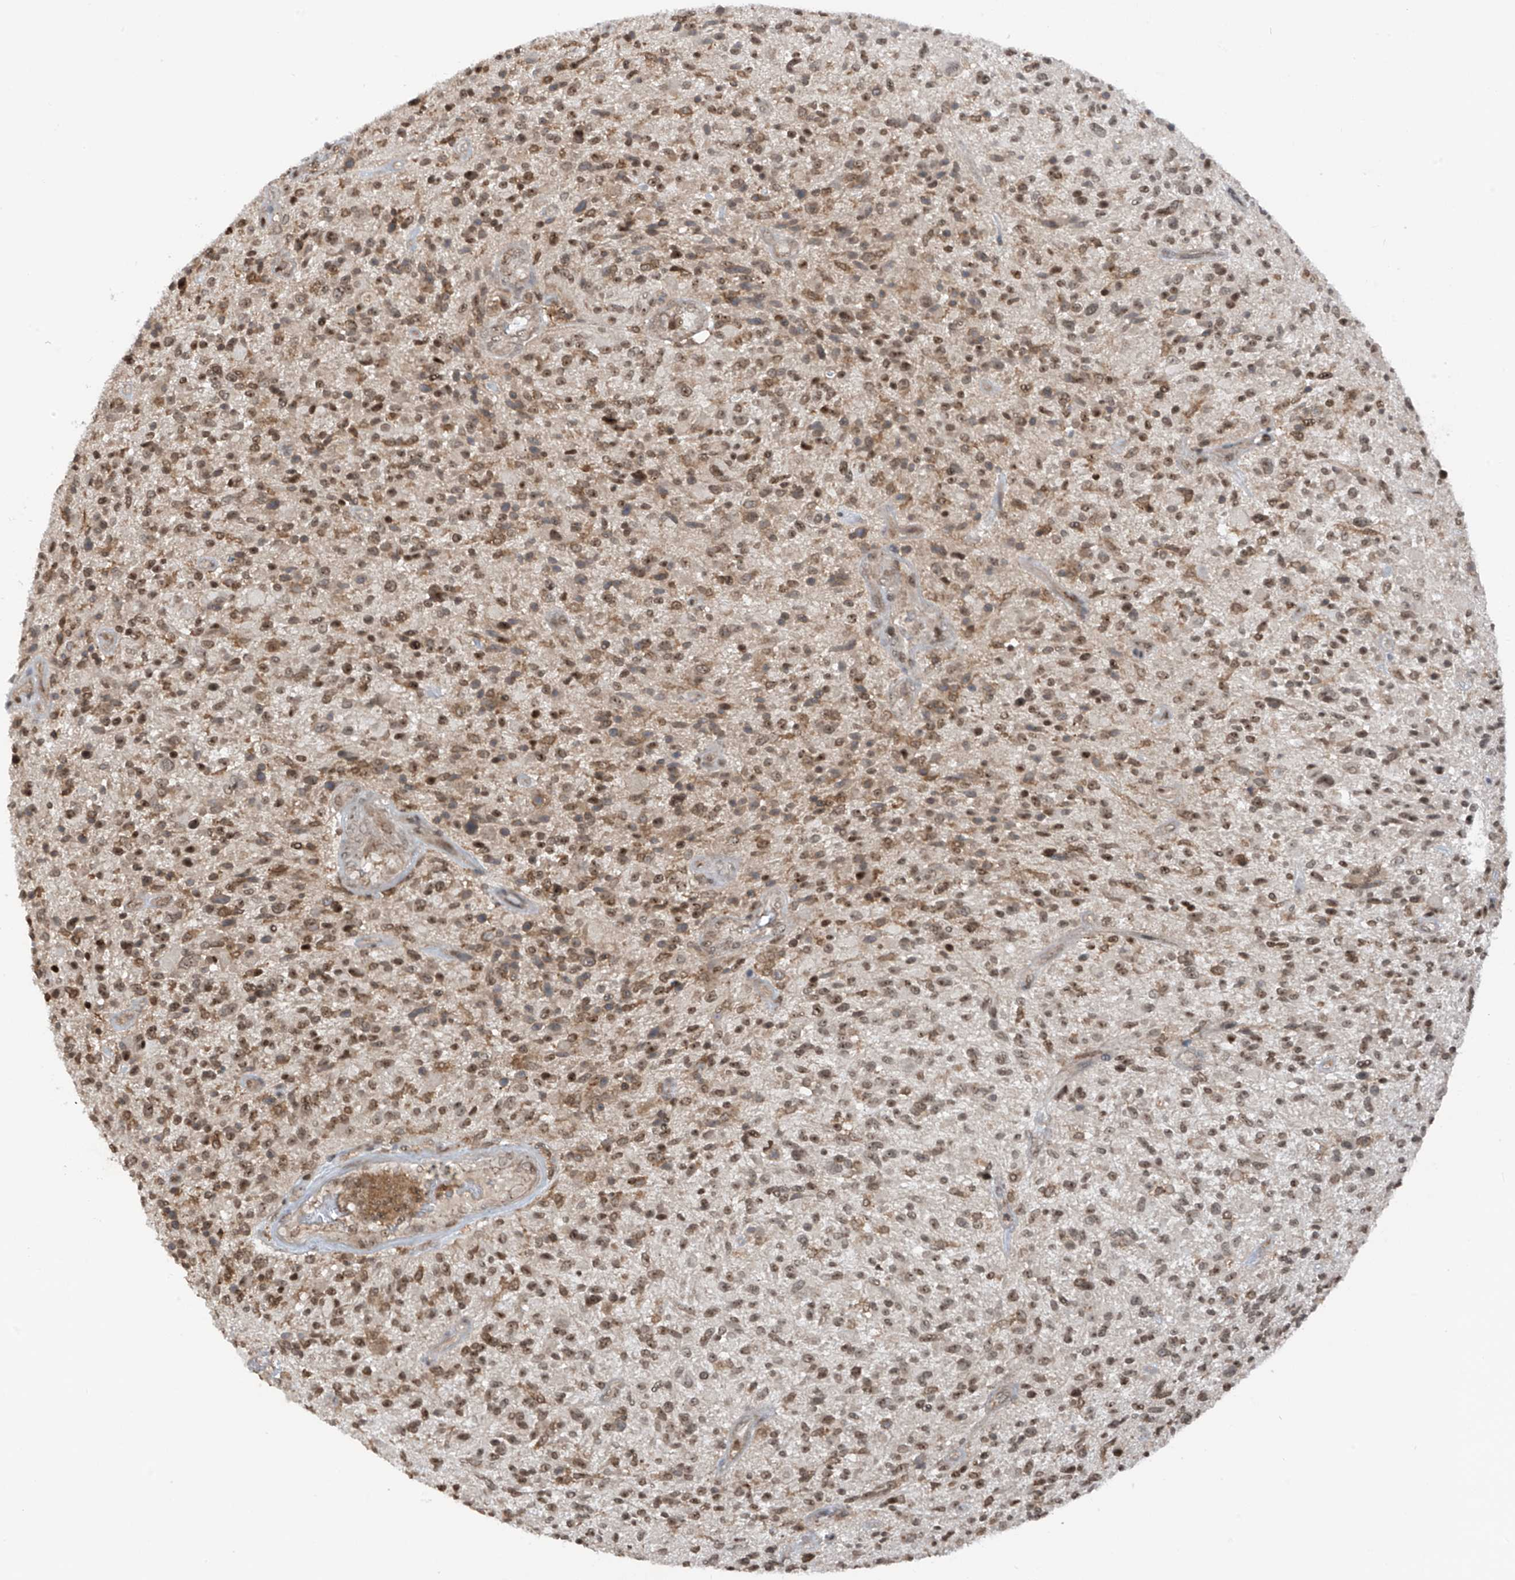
{"staining": {"intensity": "moderate", "quantity": ">75%", "location": "nuclear"}, "tissue": "glioma", "cell_type": "Tumor cells", "image_type": "cancer", "snomed": [{"axis": "morphology", "description": "Glioma, malignant, High grade"}, {"axis": "topography", "description": "Brain"}], "caption": "Moderate nuclear expression is identified in approximately >75% of tumor cells in malignant glioma (high-grade).", "gene": "REPIN1", "patient": {"sex": "male", "age": 47}}